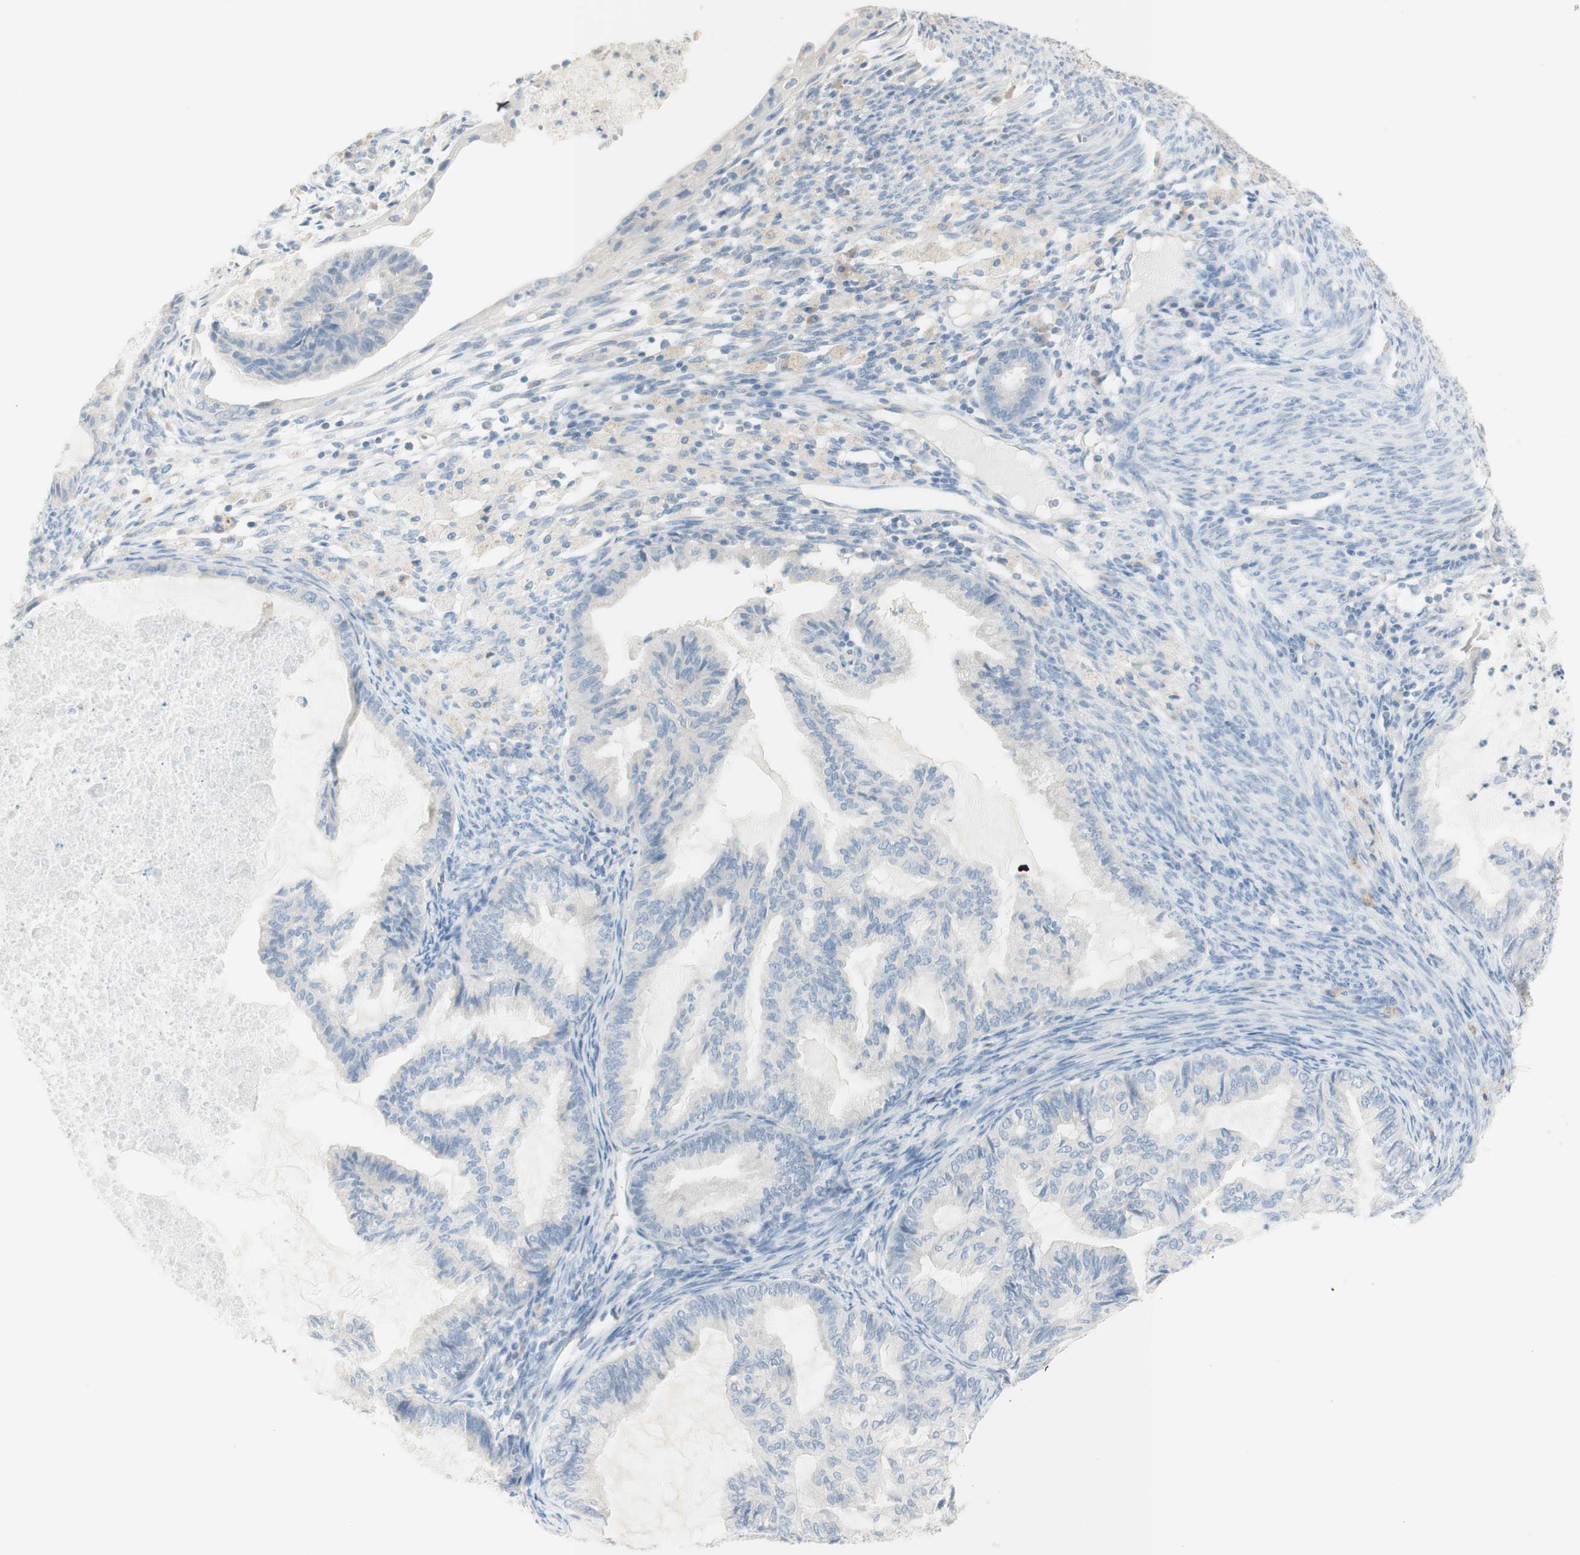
{"staining": {"intensity": "negative", "quantity": "none", "location": "none"}, "tissue": "cervical cancer", "cell_type": "Tumor cells", "image_type": "cancer", "snomed": [{"axis": "morphology", "description": "Normal tissue, NOS"}, {"axis": "morphology", "description": "Adenocarcinoma, NOS"}, {"axis": "topography", "description": "Cervix"}, {"axis": "topography", "description": "Endometrium"}], "caption": "This is a photomicrograph of immunohistochemistry staining of adenocarcinoma (cervical), which shows no expression in tumor cells. Nuclei are stained in blue.", "gene": "ART3", "patient": {"sex": "female", "age": 86}}